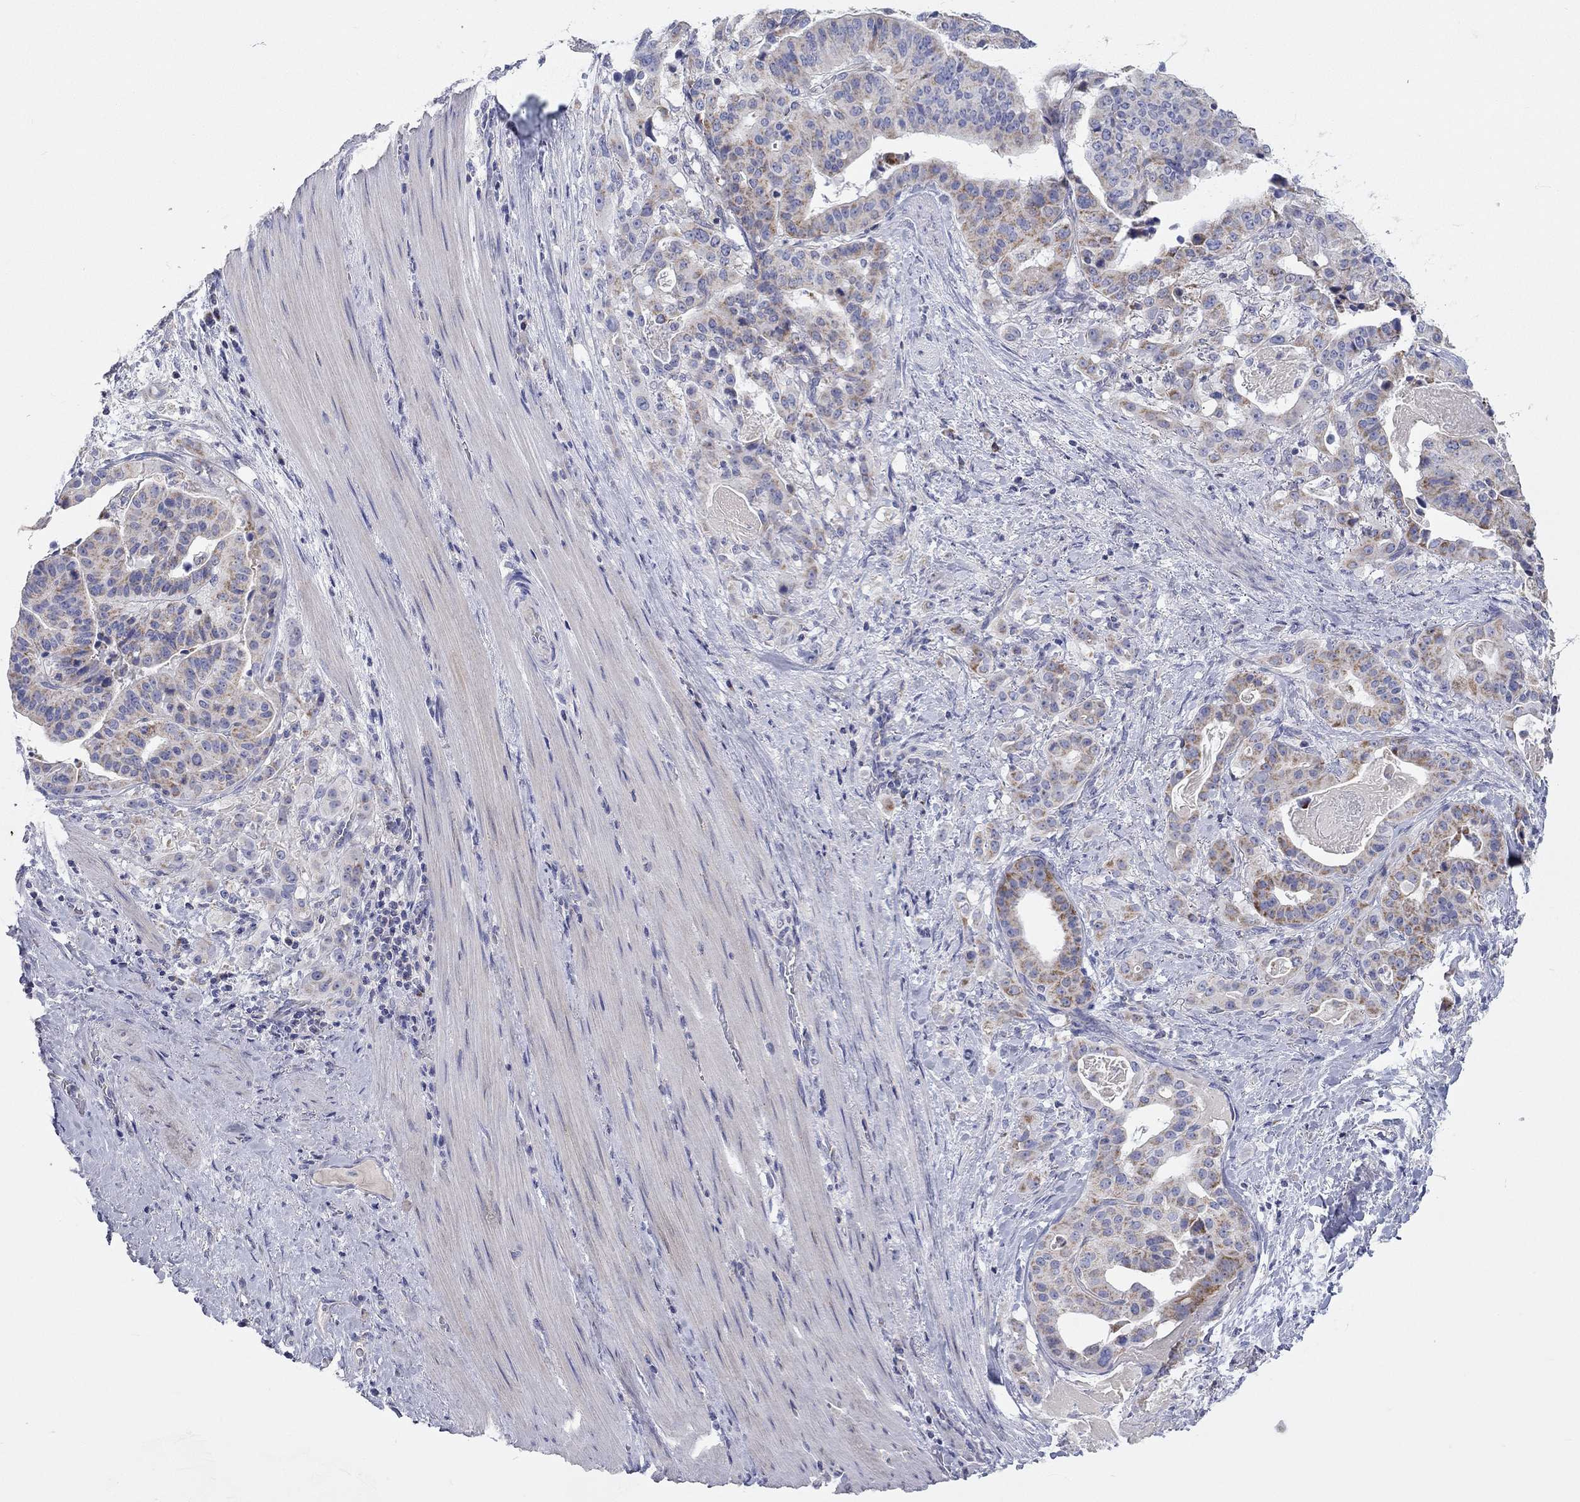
{"staining": {"intensity": "strong", "quantity": "<25%", "location": "cytoplasmic/membranous"}, "tissue": "stomach cancer", "cell_type": "Tumor cells", "image_type": "cancer", "snomed": [{"axis": "morphology", "description": "Adenocarcinoma, NOS"}, {"axis": "topography", "description": "Stomach"}], "caption": "Approximately <25% of tumor cells in human adenocarcinoma (stomach) exhibit strong cytoplasmic/membranous protein staining as visualized by brown immunohistochemical staining.", "gene": "RCAN1", "patient": {"sex": "male", "age": 48}}